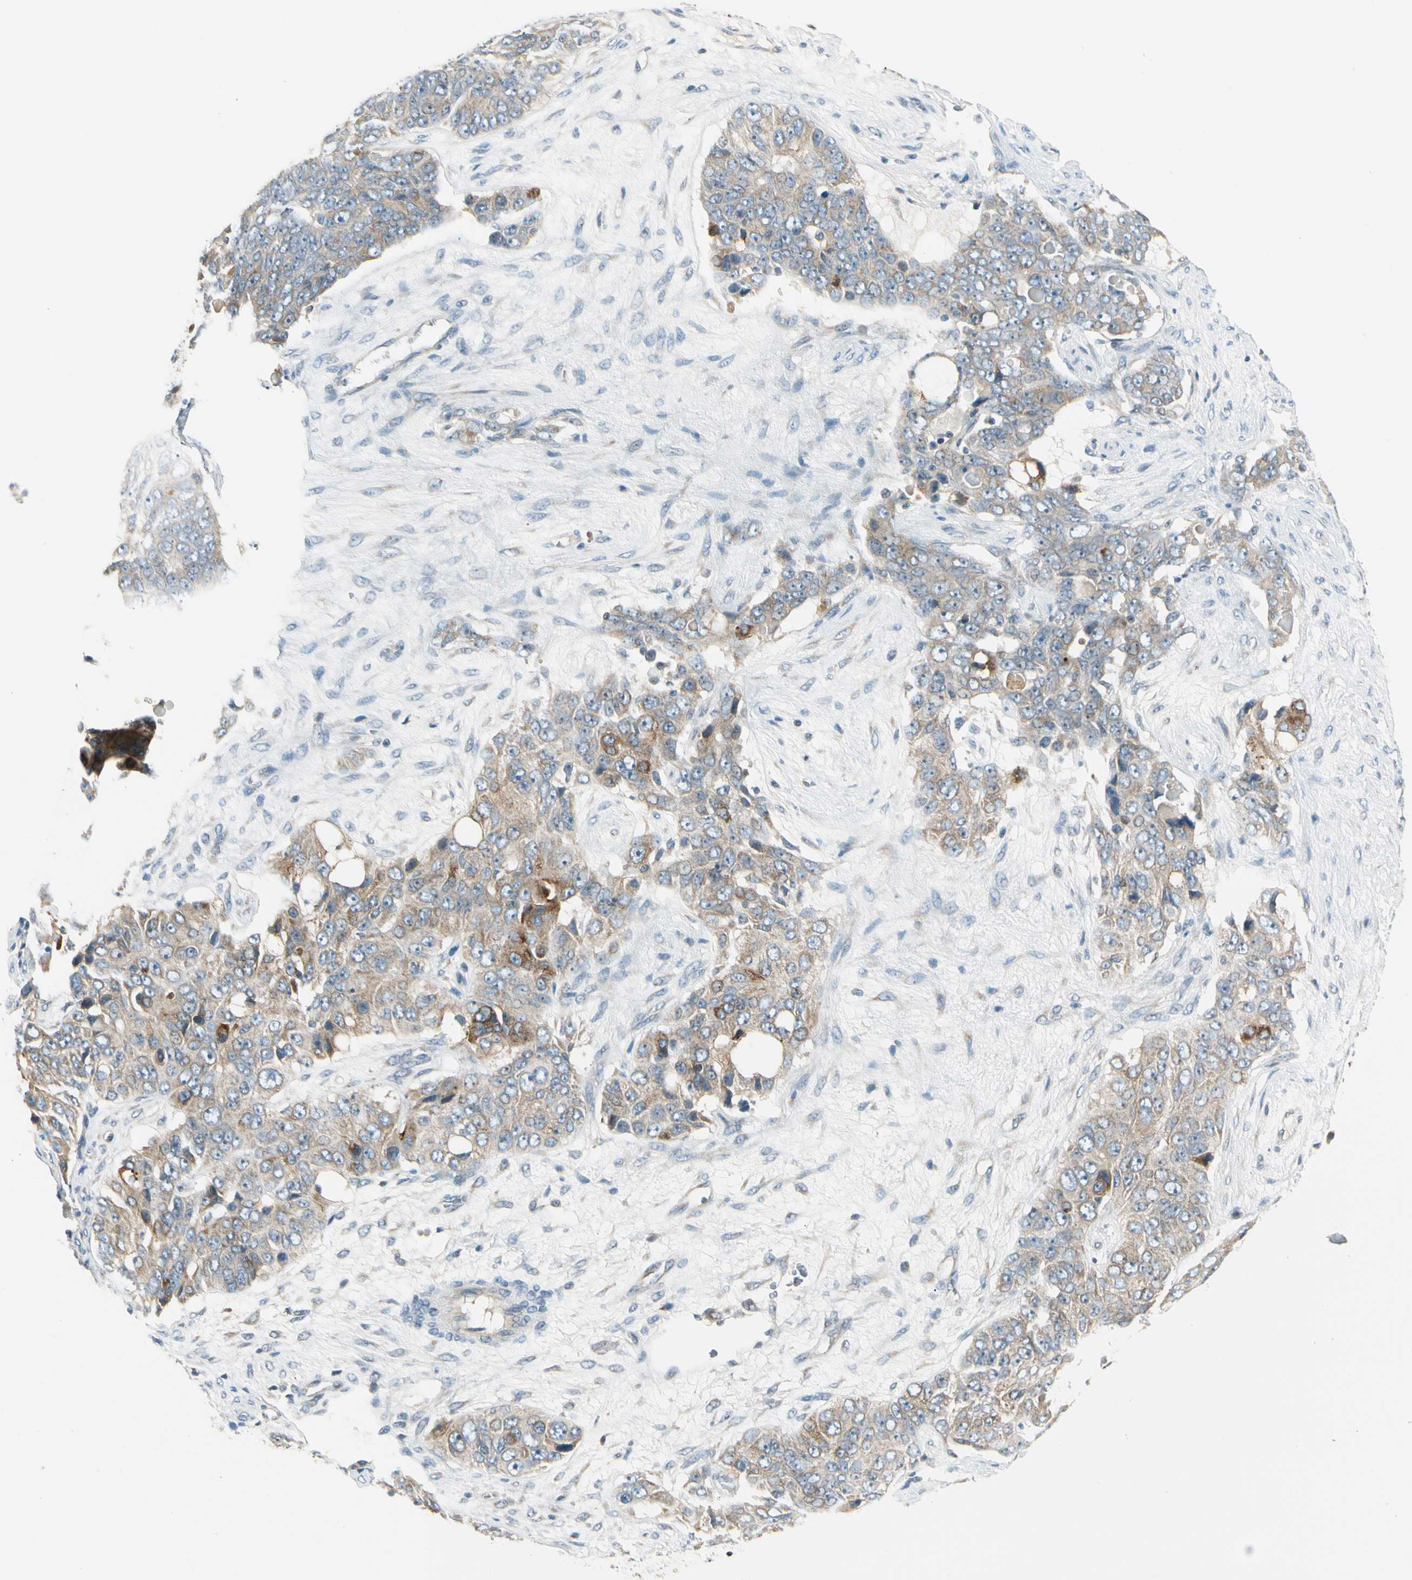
{"staining": {"intensity": "weak", "quantity": ">75%", "location": "cytoplasmic/membranous"}, "tissue": "ovarian cancer", "cell_type": "Tumor cells", "image_type": "cancer", "snomed": [{"axis": "morphology", "description": "Carcinoma, endometroid"}, {"axis": "topography", "description": "Ovary"}], "caption": "Immunohistochemistry photomicrograph of neoplastic tissue: human ovarian endometroid carcinoma stained using immunohistochemistry (IHC) demonstrates low levels of weak protein expression localized specifically in the cytoplasmic/membranous of tumor cells, appearing as a cytoplasmic/membranous brown color.", "gene": "BNIP1", "patient": {"sex": "female", "age": 51}}